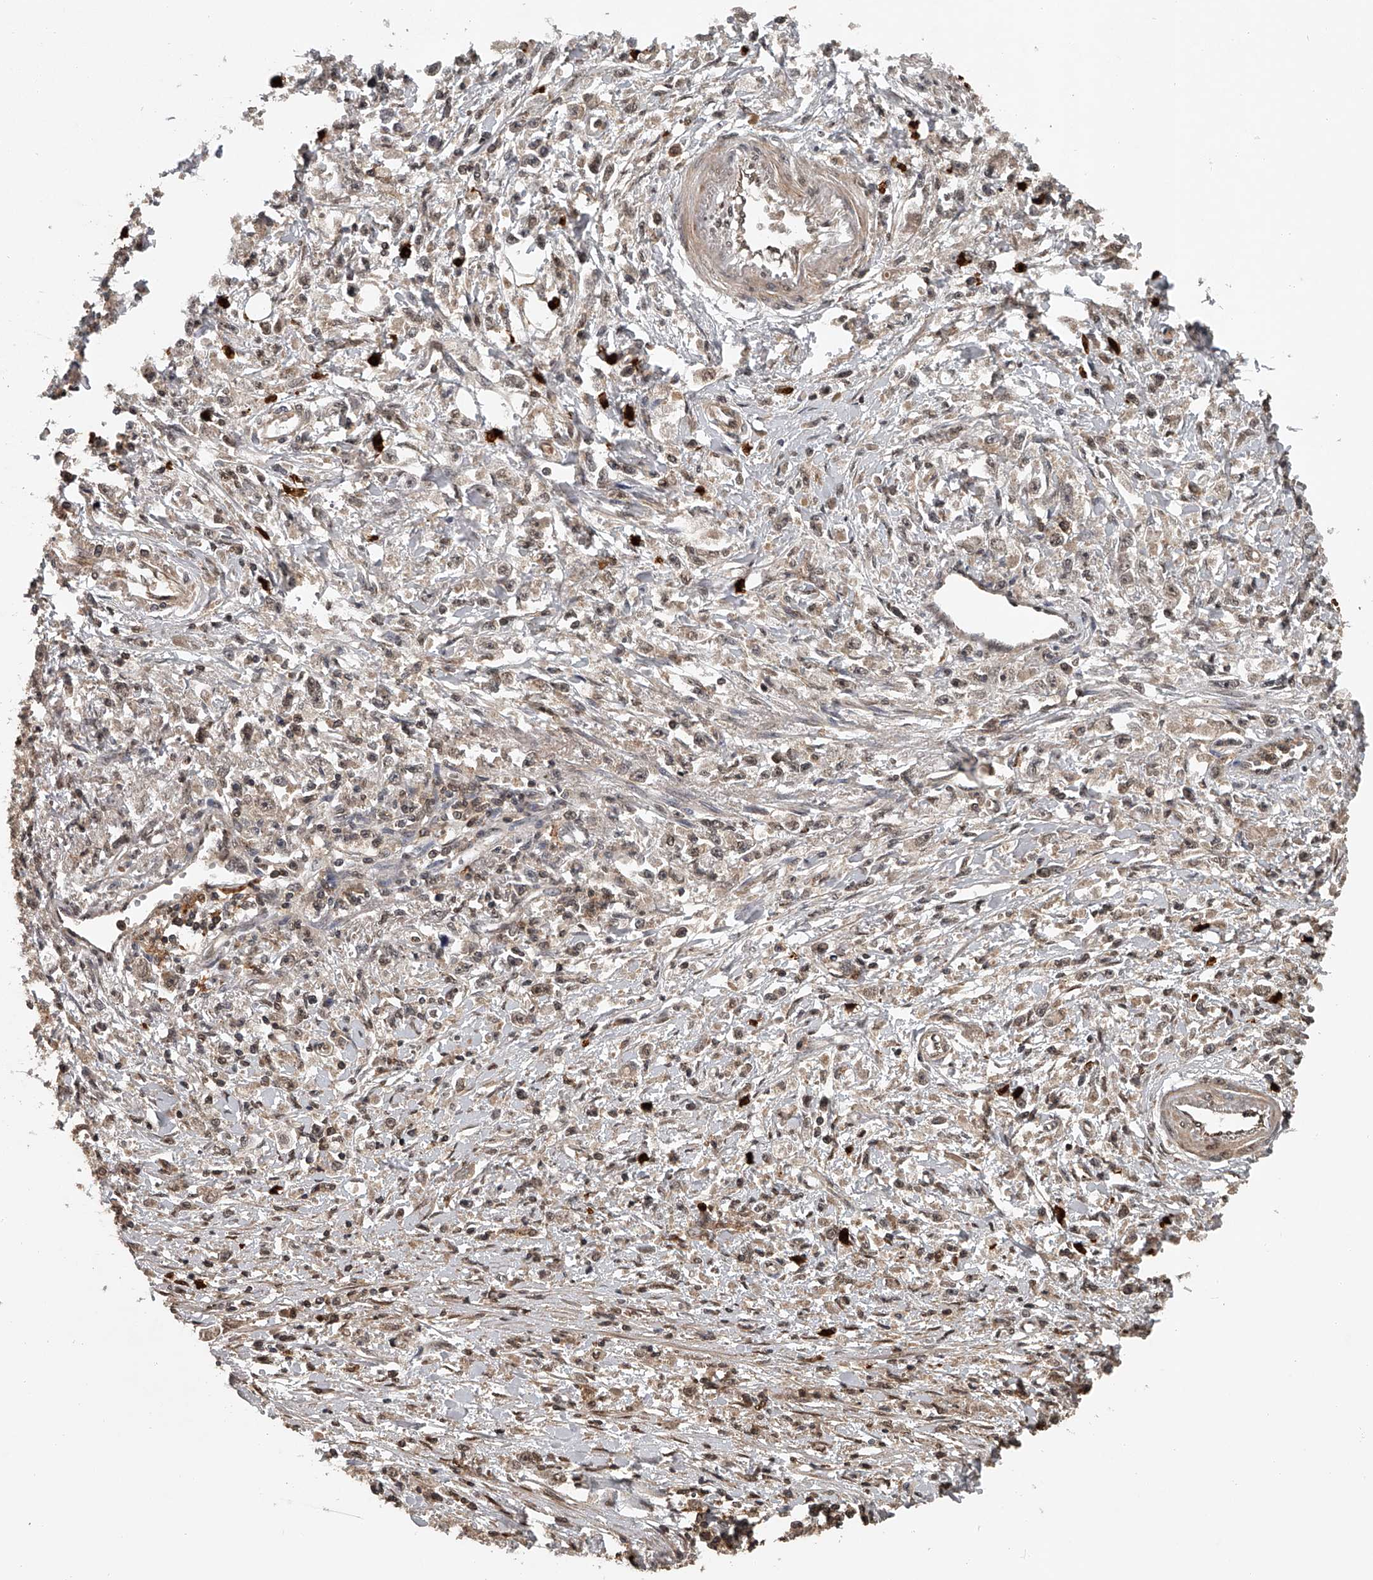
{"staining": {"intensity": "weak", "quantity": ">75%", "location": "cytoplasmic/membranous,nuclear"}, "tissue": "stomach cancer", "cell_type": "Tumor cells", "image_type": "cancer", "snomed": [{"axis": "morphology", "description": "Adenocarcinoma, NOS"}, {"axis": "topography", "description": "Stomach"}], "caption": "A high-resolution histopathology image shows IHC staining of stomach adenocarcinoma, which displays weak cytoplasmic/membranous and nuclear positivity in about >75% of tumor cells.", "gene": "PLEKHG1", "patient": {"sex": "female", "age": 59}}